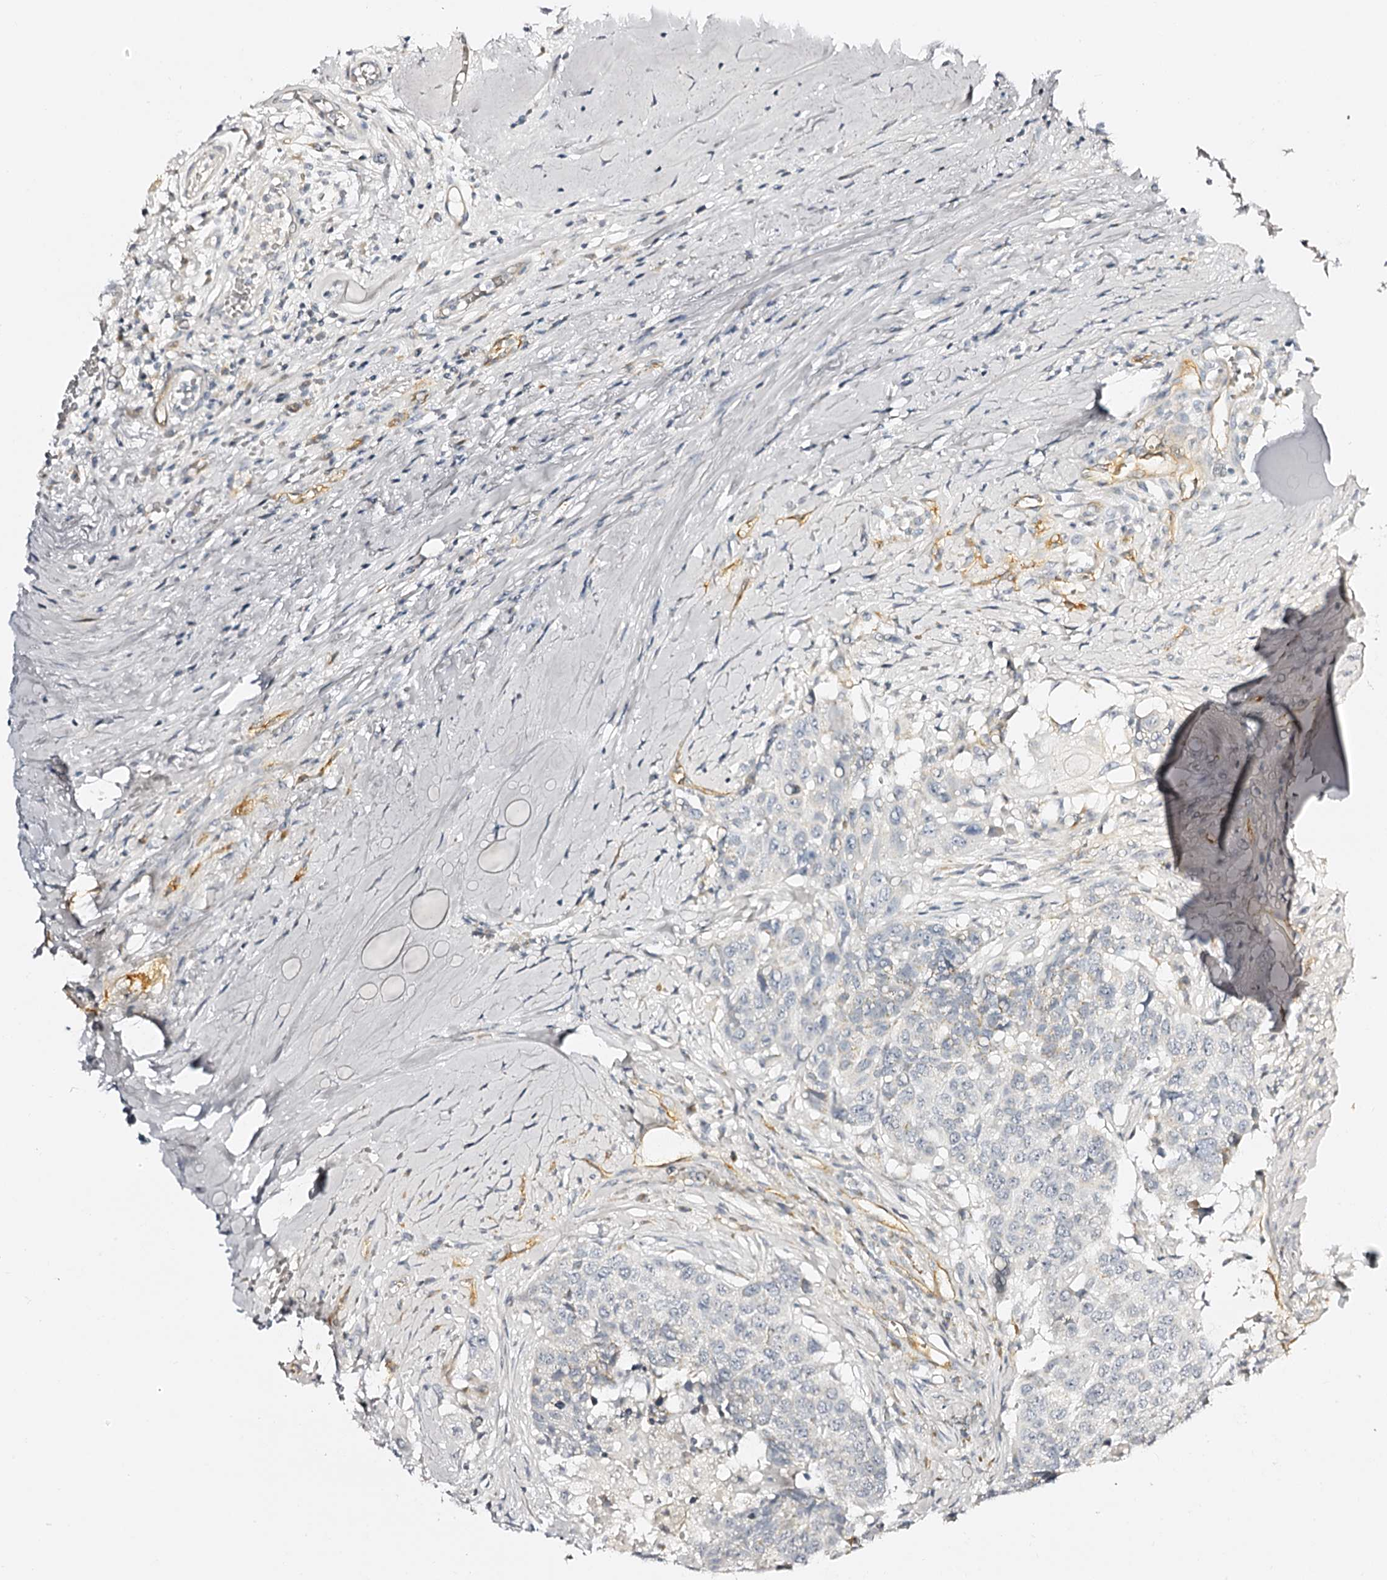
{"staining": {"intensity": "negative", "quantity": "none", "location": "none"}, "tissue": "head and neck cancer", "cell_type": "Tumor cells", "image_type": "cancer", "snomed": [{"axis": "morphology", "description": "Squamous cell carcinoma, NOS"}, {"axis": "topography", "description": "Head-Neck"}], "caption": "High power microscopy photomicrograph of an immunohistochemistry image of head and neck cancer, revealing no significant expression in tumor cells. Brightfield microscopy of immunohistochemistry (IHC) stained with DAB (brown) and hematoxylin (blue), captured at high magnification.", "gene": "SLC1A3", "patient": {"sex": "male", "age": 66}}